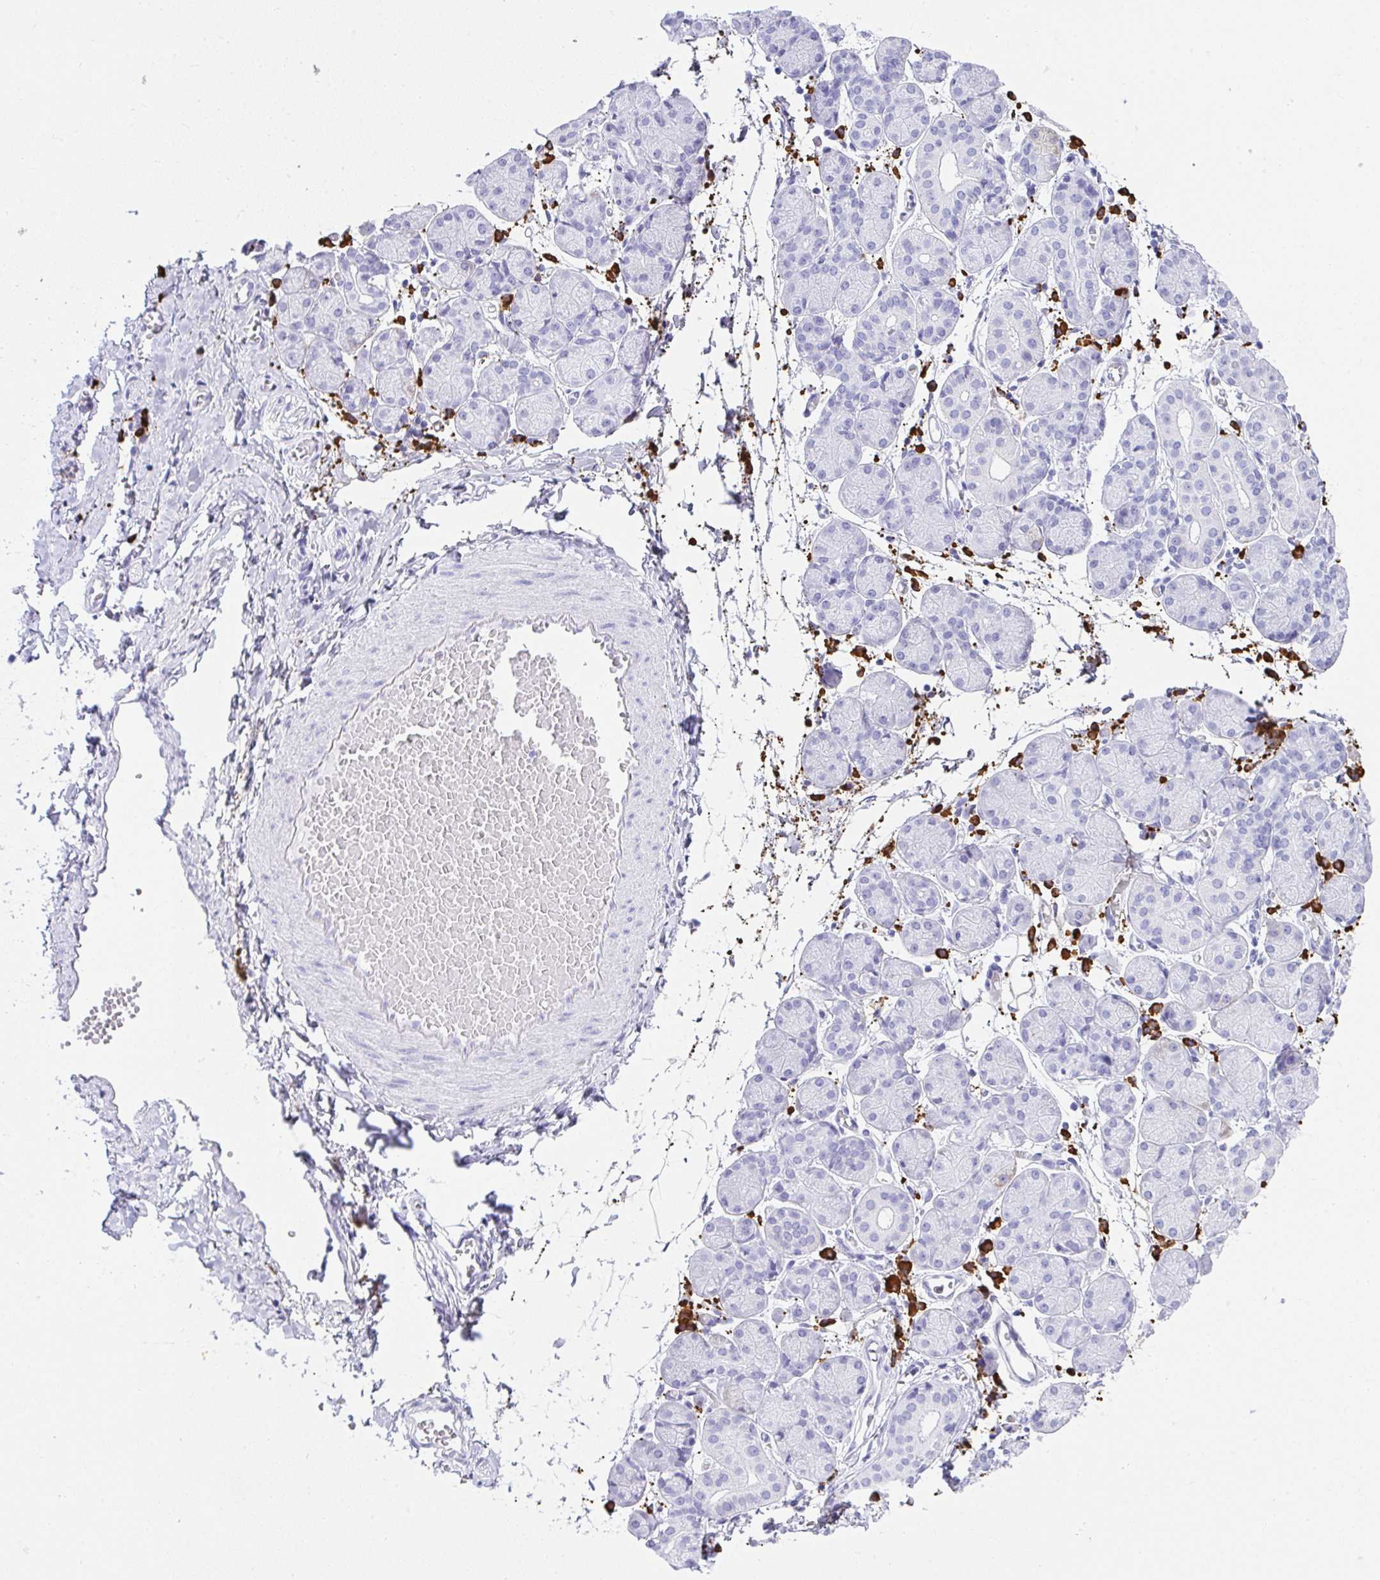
{"staining": {"intensity": "negative", "quantity": "none", "location": "none"}, "tissue": "salivary gland", "cell_type": "Glandular cells", "image_type": "normal", "snomed": [{"axis": "morphology", "description": "Normal tissue, NOS"}, {"axis": "topography", "description": "Salivary gland"}], "caption": "Human salivary gland stained for a protein using immunohistochemistry (IHC) displays no staining in glandular cells.", "gene": "CDADC1", "patient": {"sex": "female", "age": 24}}